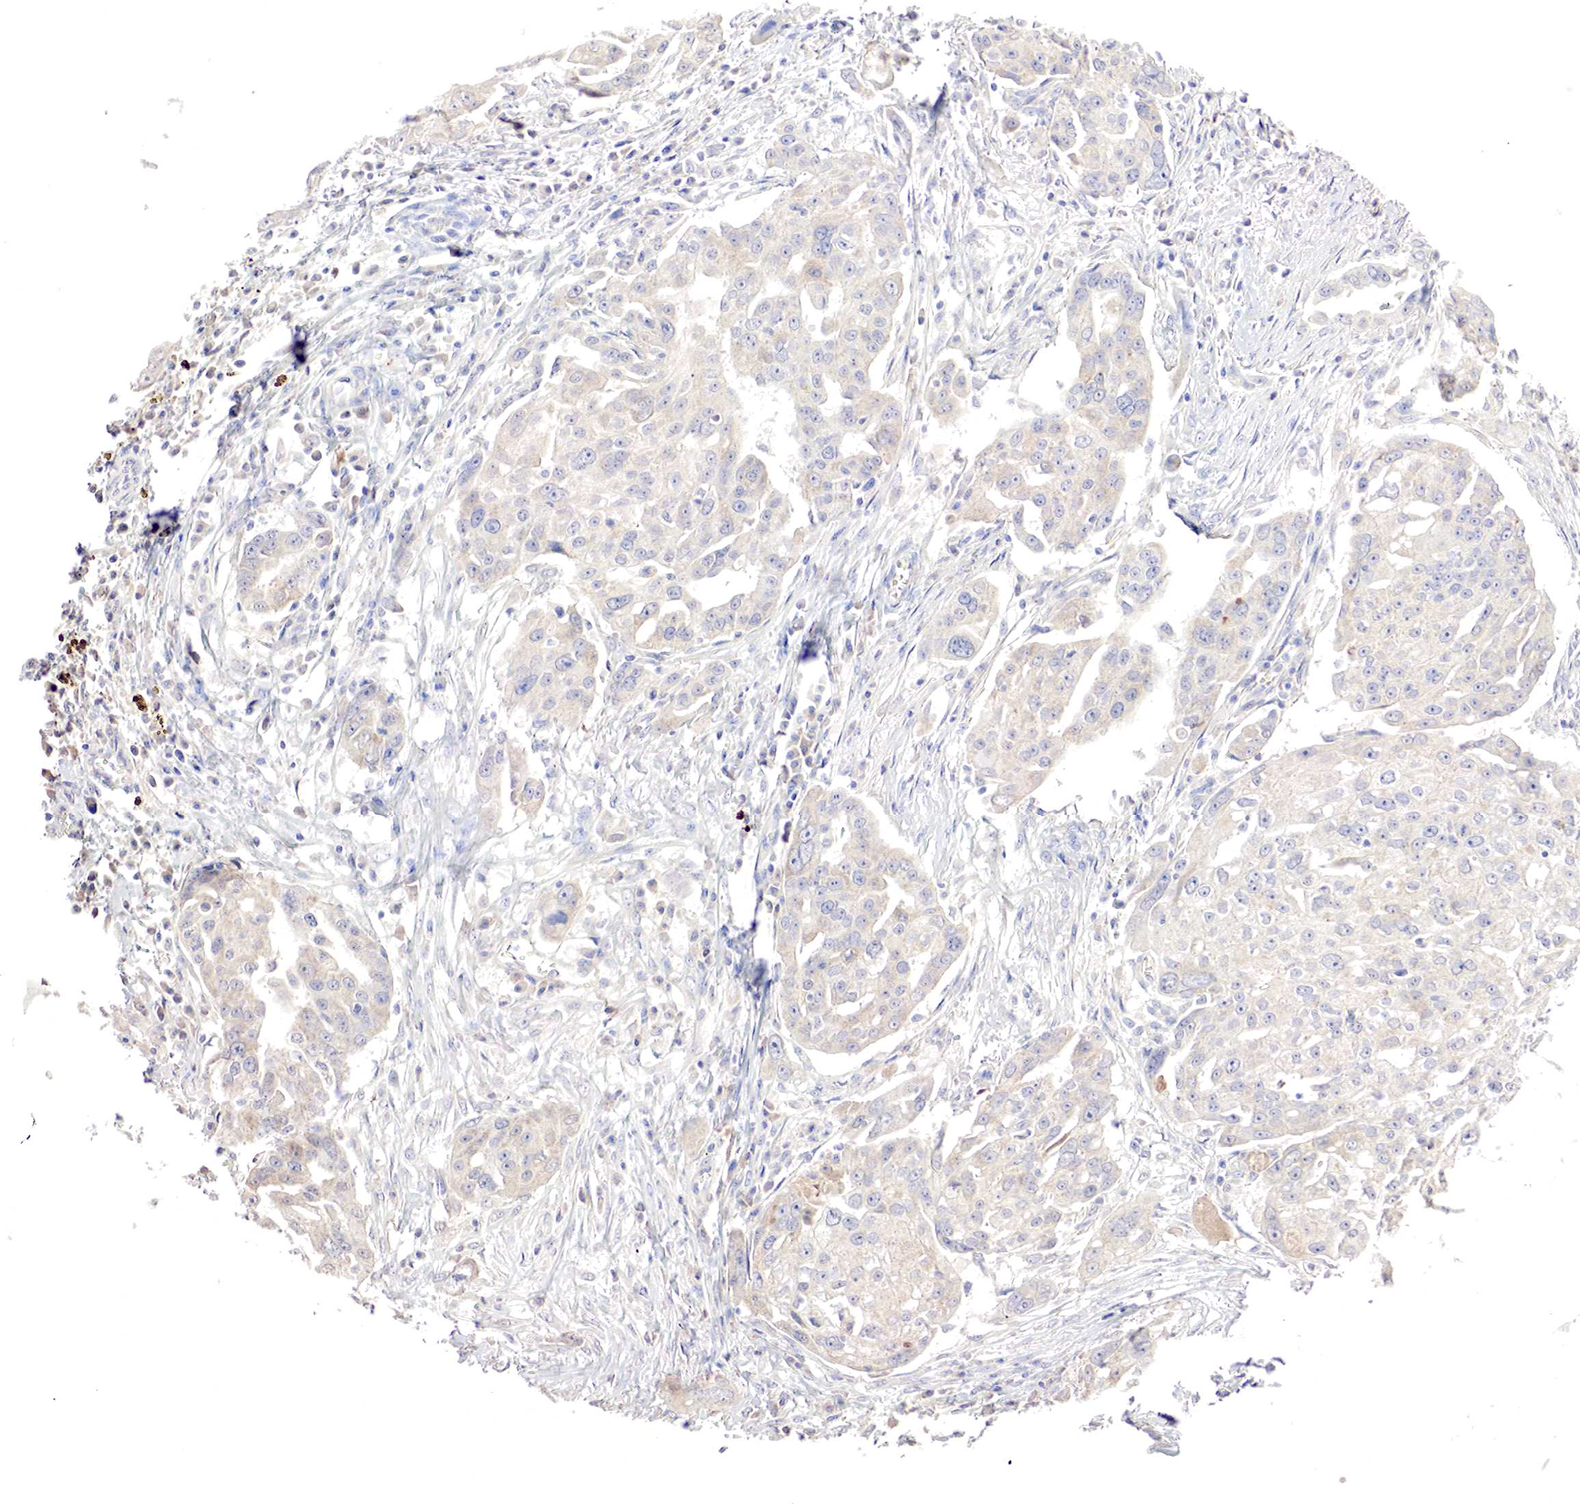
{"staining": {"intensity": "negative", "quantity": "none", "location": "none"}, "tissue": "ovarian cancer", "cell_type": "Tumor cells", "image_type": "cancer", "snomed": [{"axis": "morphology", "description": "Carcinoma, endometroid"}, {"axis": "topography", "description": "Ovary"}], "caption": "This photomicrograph is of ovarian endometroid carcinoma stained with IHC to label a protein in brown with the nuclei are counter-stained blue. There is no staining in tumor cells. Nuclei are stained in blue.", "gene": "GATA1", "patient": {"sex": "female", "age": 75}}